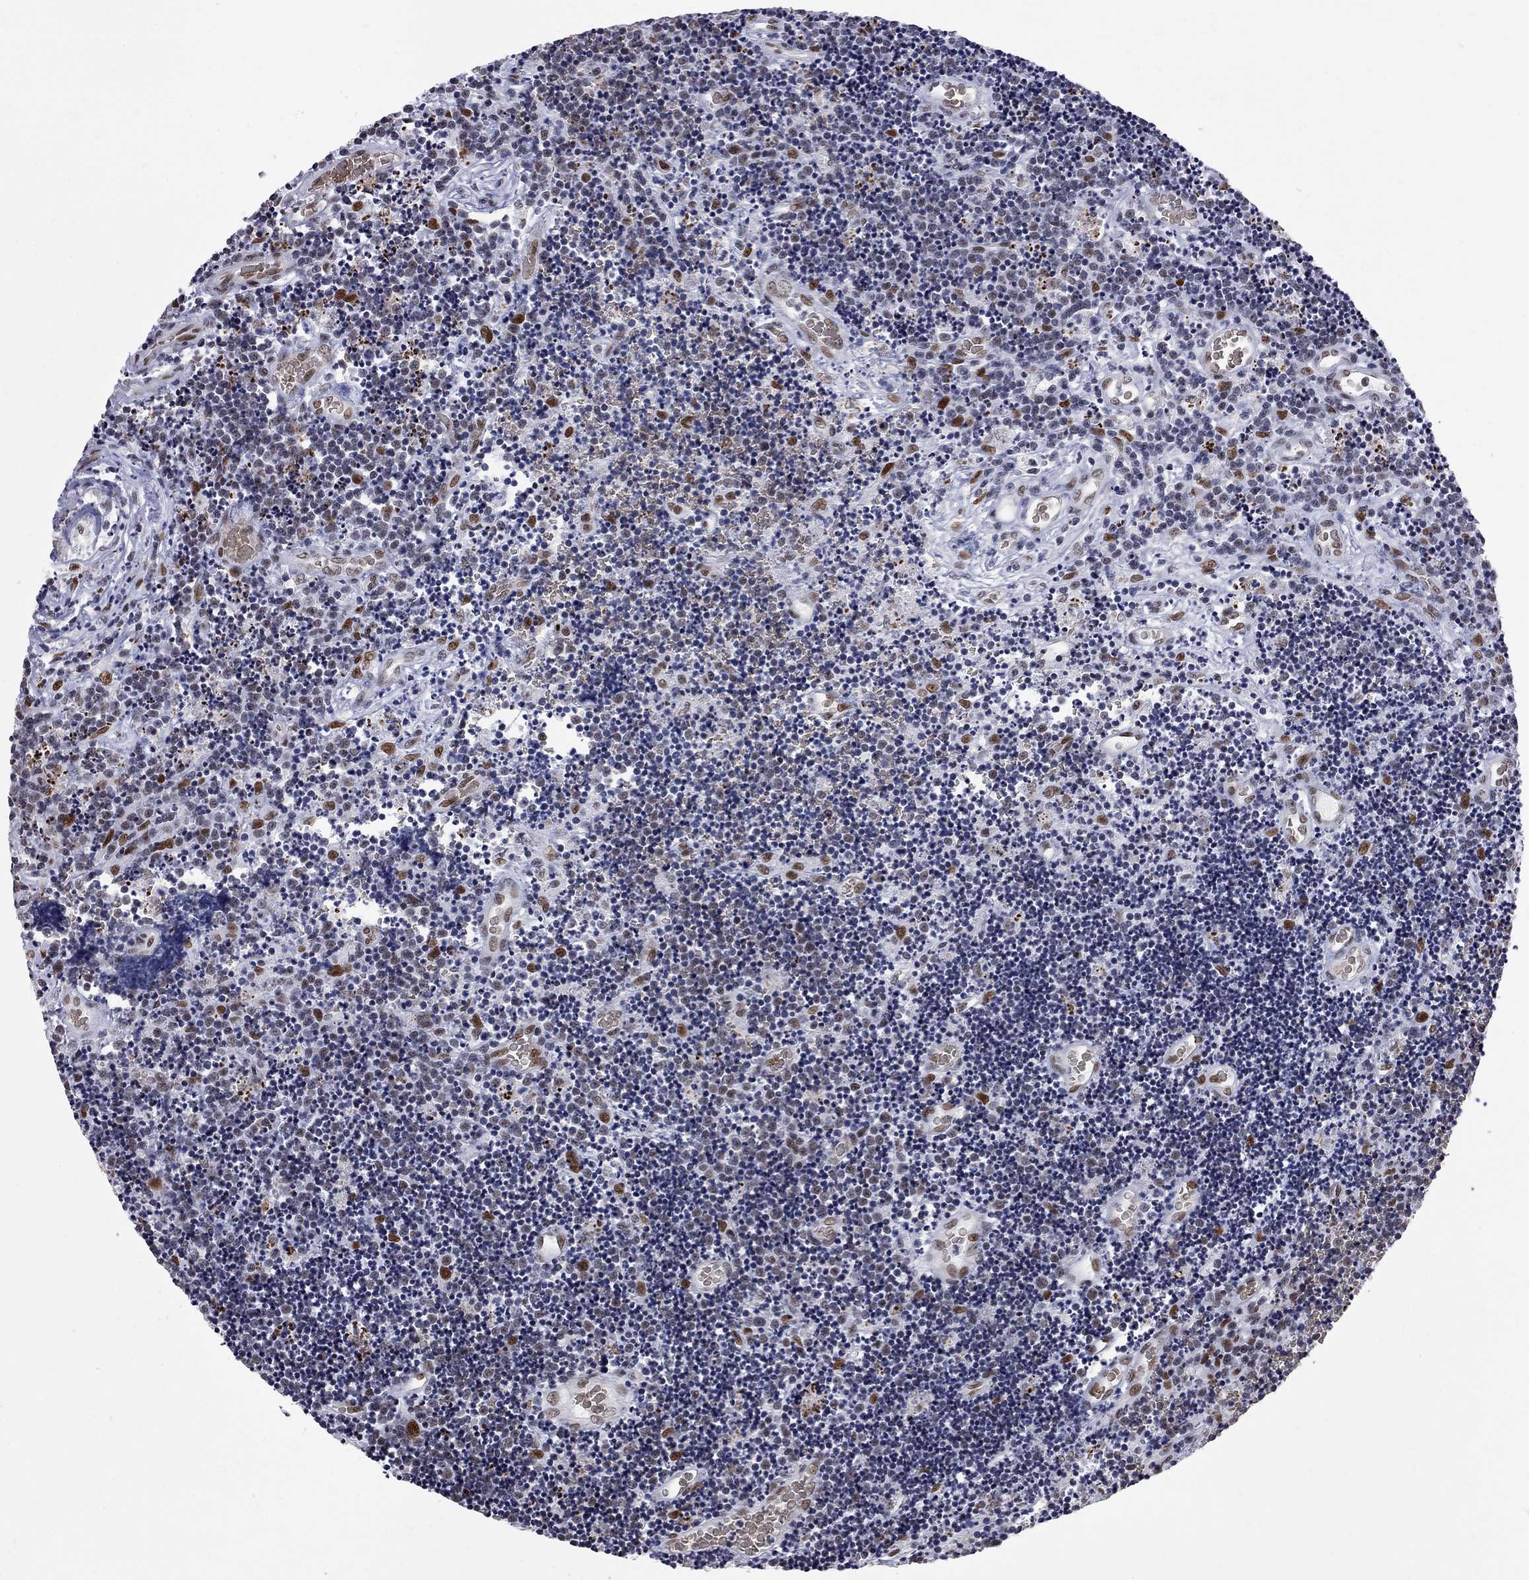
{"staining": {"intensity": "negative", "quantity": "none", "location": "none"}, "tissue": "lymphoma", "cell_type": "Tumor cells", "image_type": "cancer", "snomed": [{"axis": "morphology", "description": "Malignant lymphoma, non-Hodgkin's type, Low grade"}, {"axis": "topography", "description": "Brain"}], "caption": "An image of malignant lymphoma, non-Hodgkin's type (low-grade) stained for a protein reveals no brown staining in tumor cells. The staining was performed using DAB (3,3'-diaminobenzidine) to visualize the protein expression in brown, while the nuclei were stained in blue with hematoxylin (Magnification: 20x).", "gene": "ZBTB47", "patient": {"sex": "female", "age": 66}}